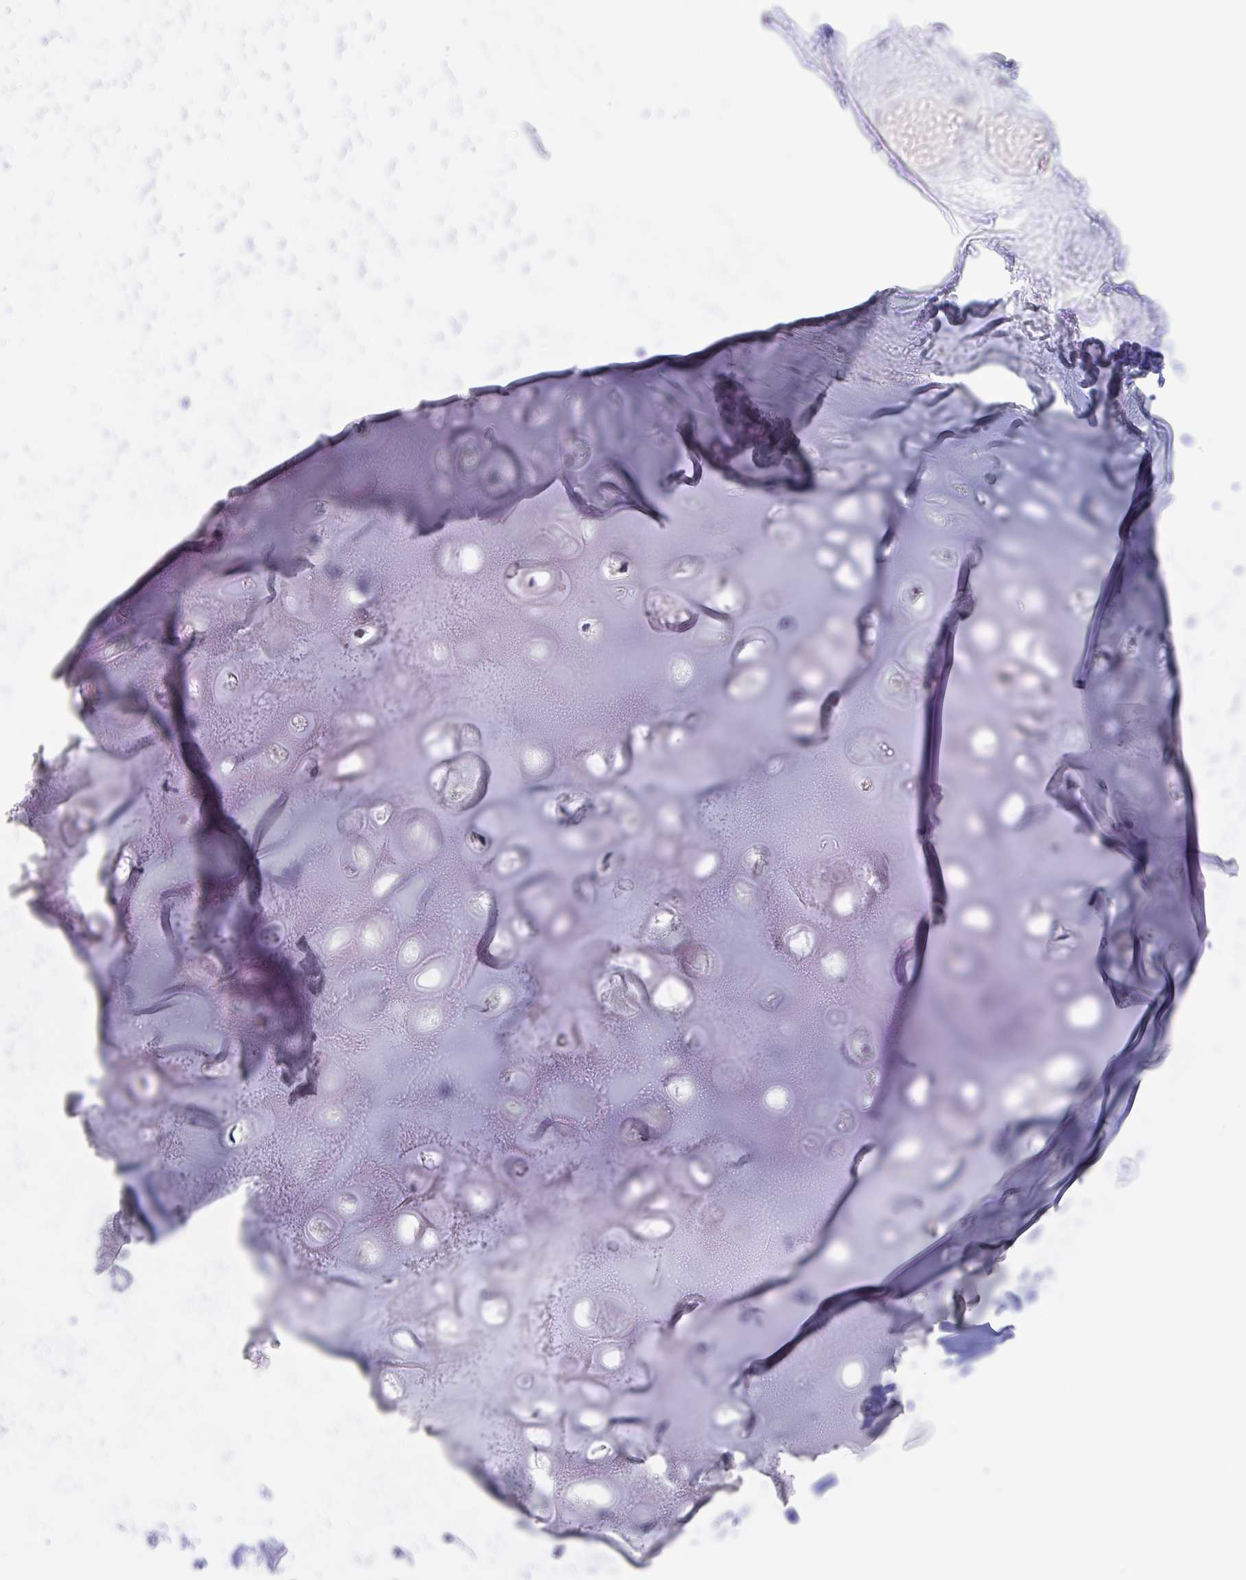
{"staining": {"intensity": "negative", "quantity": "none", "location": "none"}, "tissue": "adipose tissue", "cell_type": "Adipocytes", "image_type": "normal", "snomed": [{"axis": "morphology", "description": "Normal tissue, NOS"}, {"axis": "topography", "description": "Cartilage tissue"}, {"axis": "topography", "description": "Bronchus"}], "caption": "The image shows no staining of adipocytes in normal adipose tissue. (DAB immunohistochemistry visualized using brightfield microscopy, high magnification).", "gene": "CCDC105", "patient": {"sex": "male", "age": 64}}